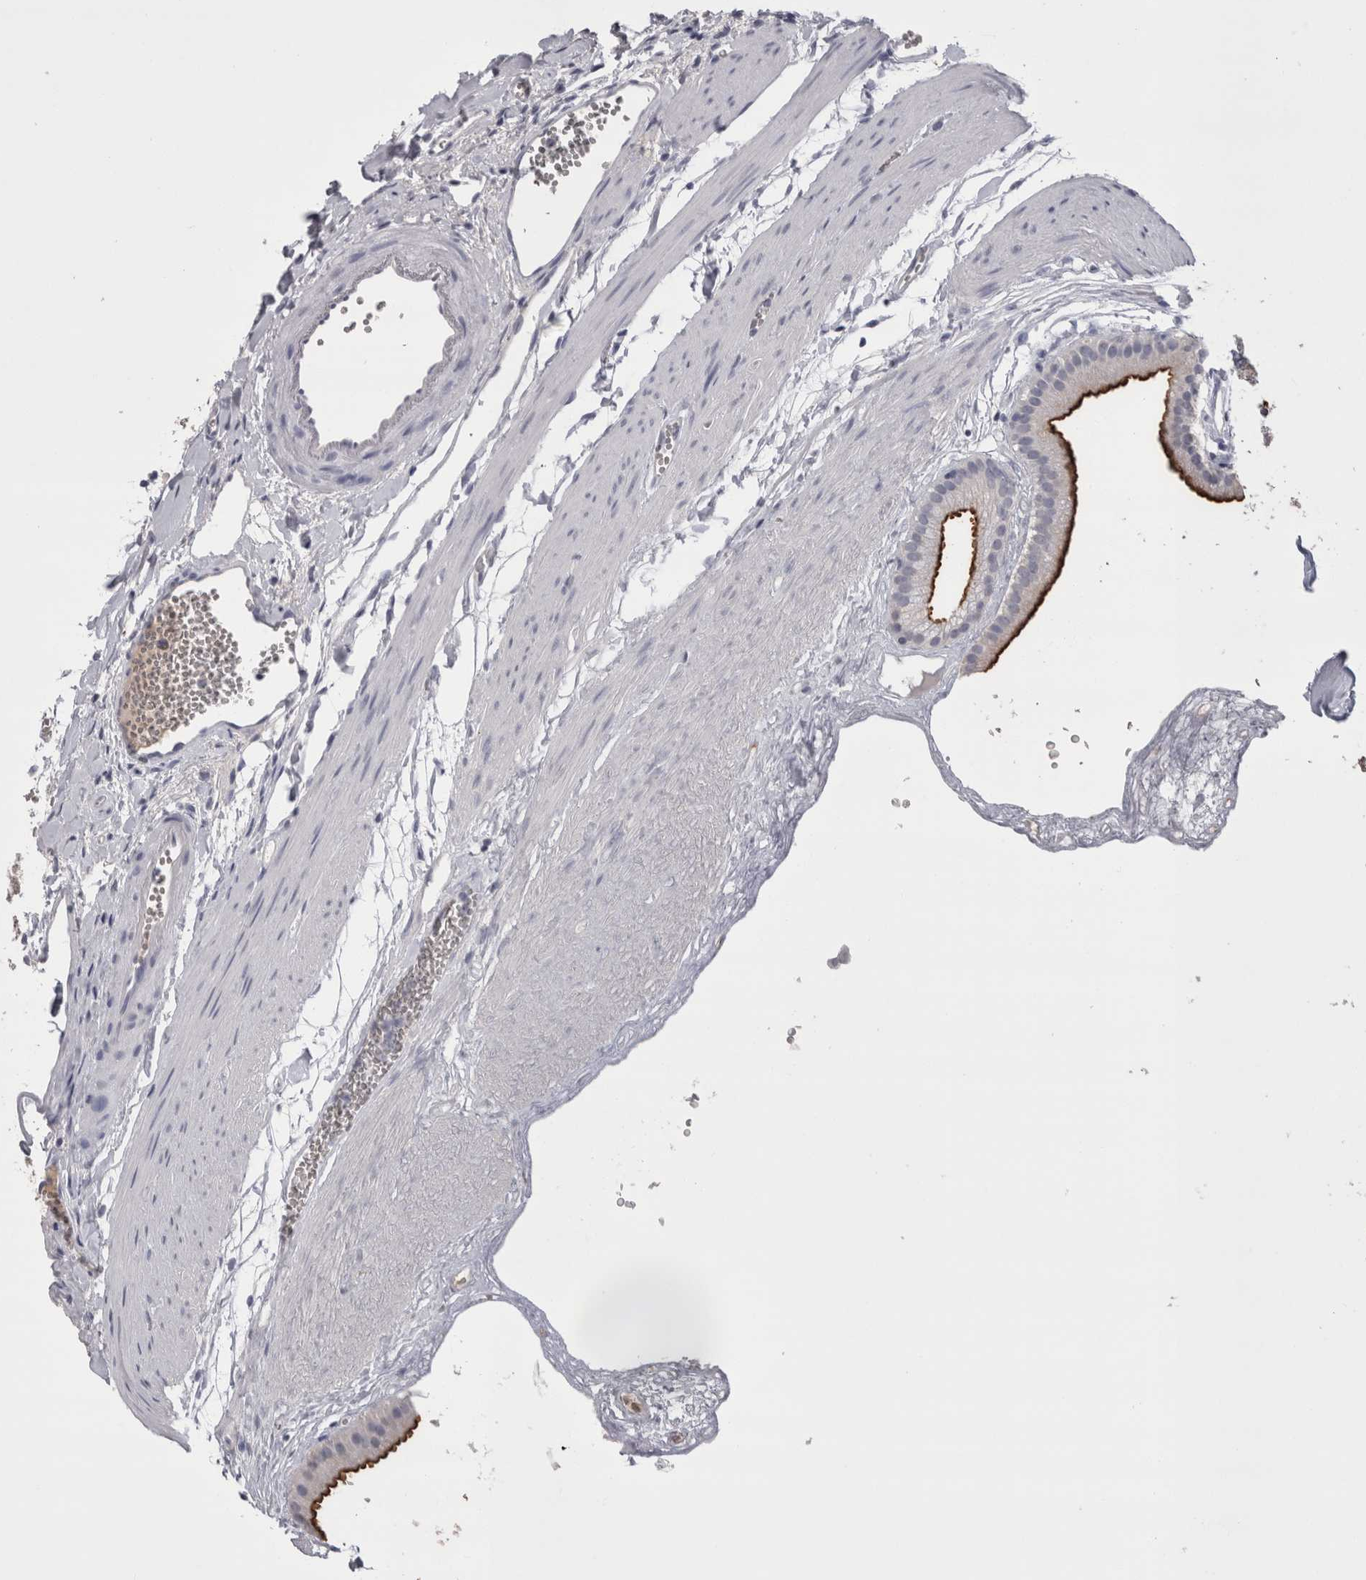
{"staining": {"intensity": "strong", "quantity": ">75%", "location": "cytoplasmic/membranous"}, "tissue": "gallbladder", "cell_type": "Glandular cells", "image_type": "normal", "snomed": [{"axis": "morphology", "description": "Normal tissue, NOS"}, {"axis": "topography", "description": "Gallbladder"}], "caption": "An image showing strong cytoplasmic/membranous expression in approximately >75% of glandular cells in benign gallbladder, as visualized by brown immunohistochemical staining.", "gene": "CDHR5", "patient": {"sex": "female", "age": 64}}